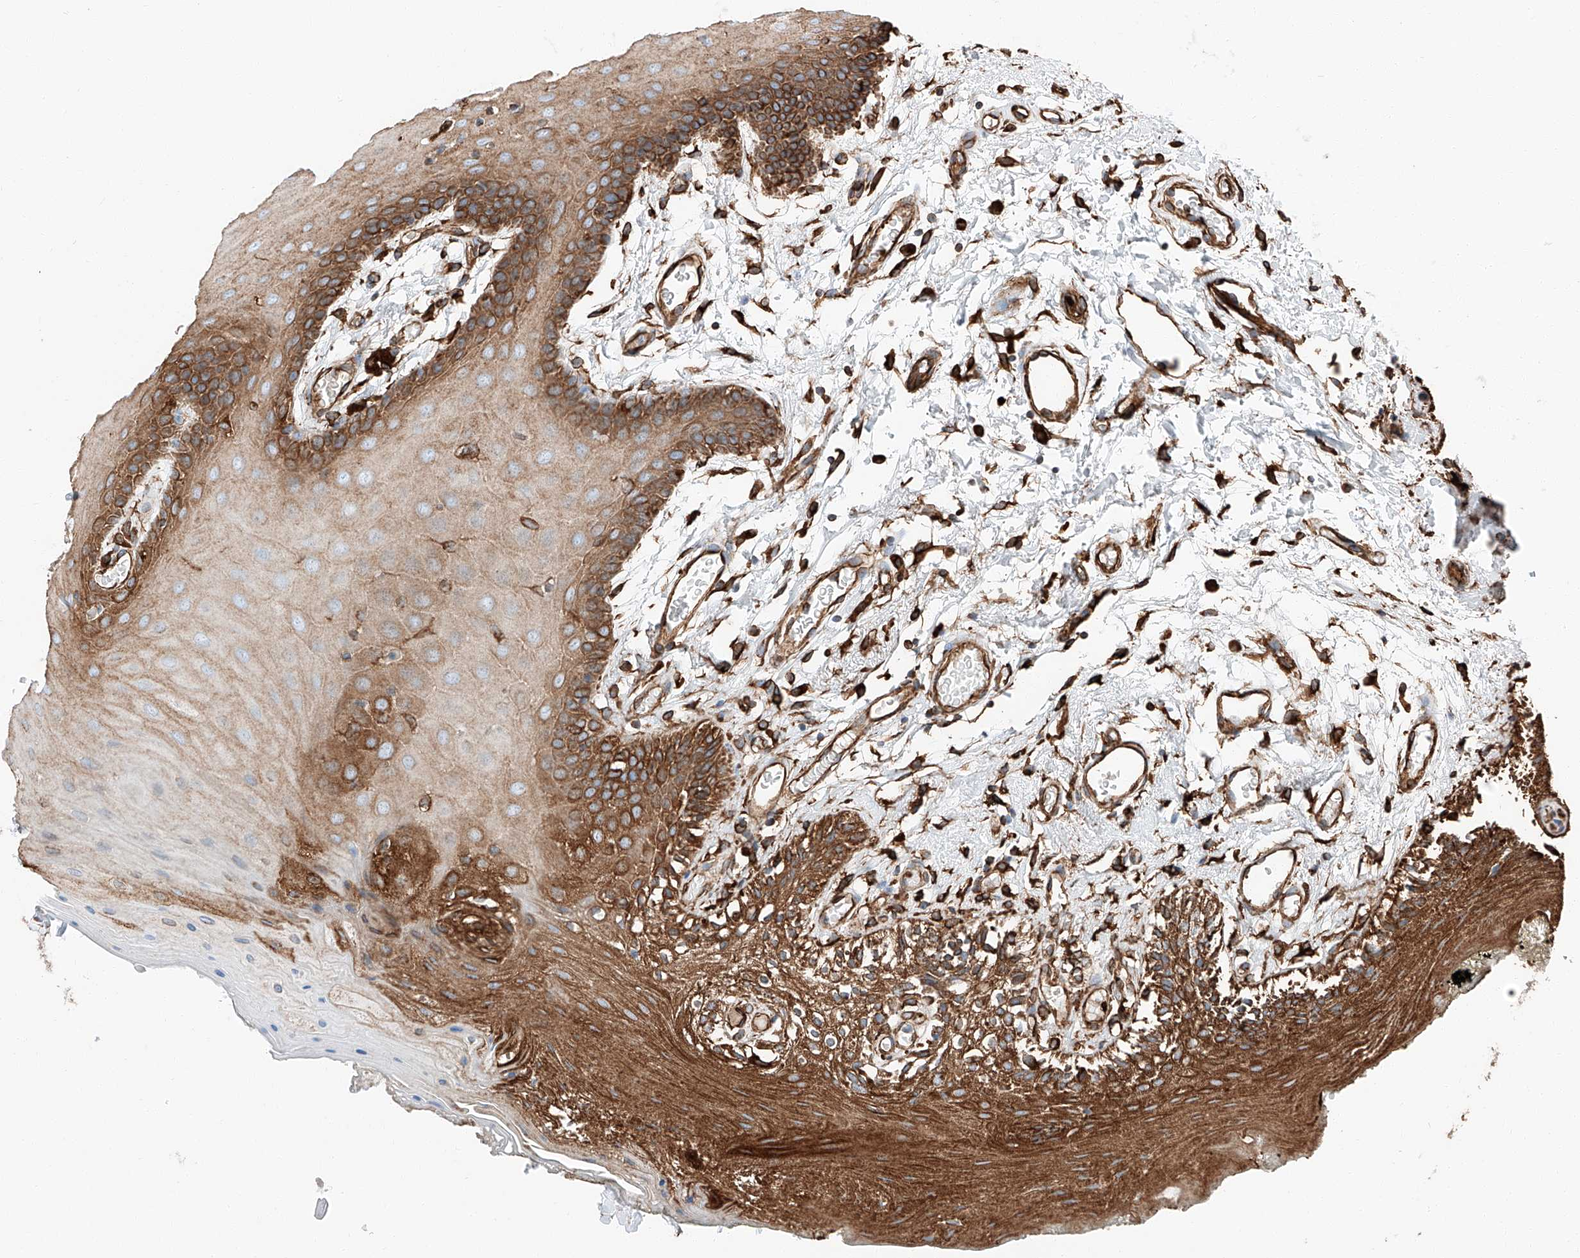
{"staining": {"intensity": "strong", "quantity": ">75%", "location": "cytoplasmic/membranous"}, "tissue": "oral mucosa", "cell_type": "Squamous epithelial cells", "image_type": "normal", "snomed": [{"axis": "morphology", "description": "Normal tissue, NOS"}, {"axis": "morphology", "description": "Squamous cell carcinoma, NOS"}, {"axis": "topography", "description": "Skeletal muscle"}, {"axis": "topography", "description": "Oral tissue"}, {"axis": "topography", "description": "Salivary gland"}, {"axis": "topography", "description": "Head-Neck"}], "caption": "A high amount of strong cytoplasmic/membranous expression is appreciated in about >75% of squamous epithelial cells in normal oral mucosa.", "gene": "ZNF804A", "patient": {"sex": "male", "age": 54}}